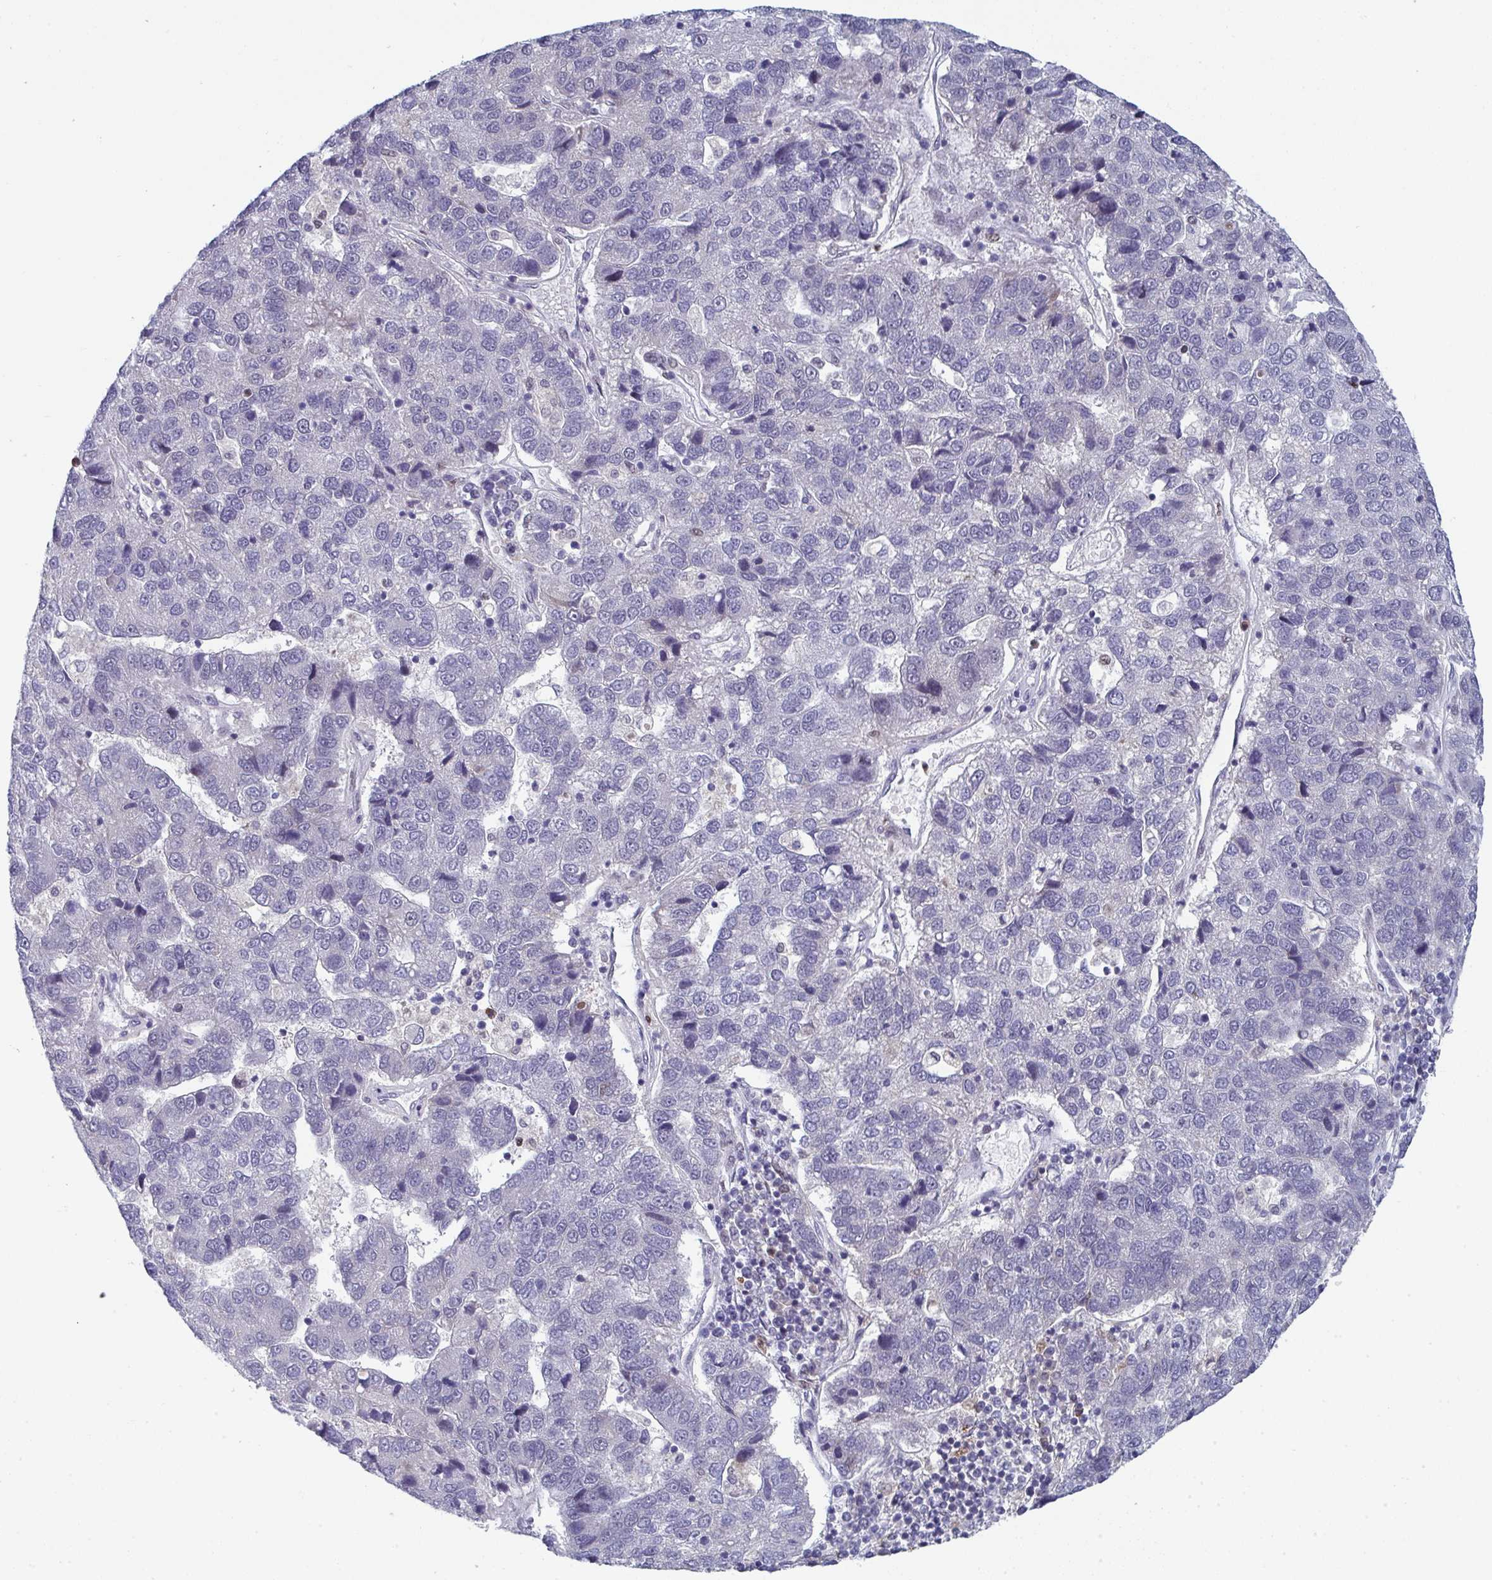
{"staining": {"intensity": "negative", "quantity": "none", "location": "none"}, "tissue": "pancreatic cancer", "cell_type": "Tumor cells", "image_type": "cancer", "snomed": [{"axis": "morphology", "description": "Adenocarcinoma, NOS"}, {"axis": "topography", "description": "Pancreas"}], "caption": "DAB (3,3'-diaminobenzidine) immunohistochemical staining of pancreatic cancer (adenocarcinoma) demonstrates no significant positivity in tumor cells.", "gene": "JDP2", "patient": {"sex": "female", "age": 61}}